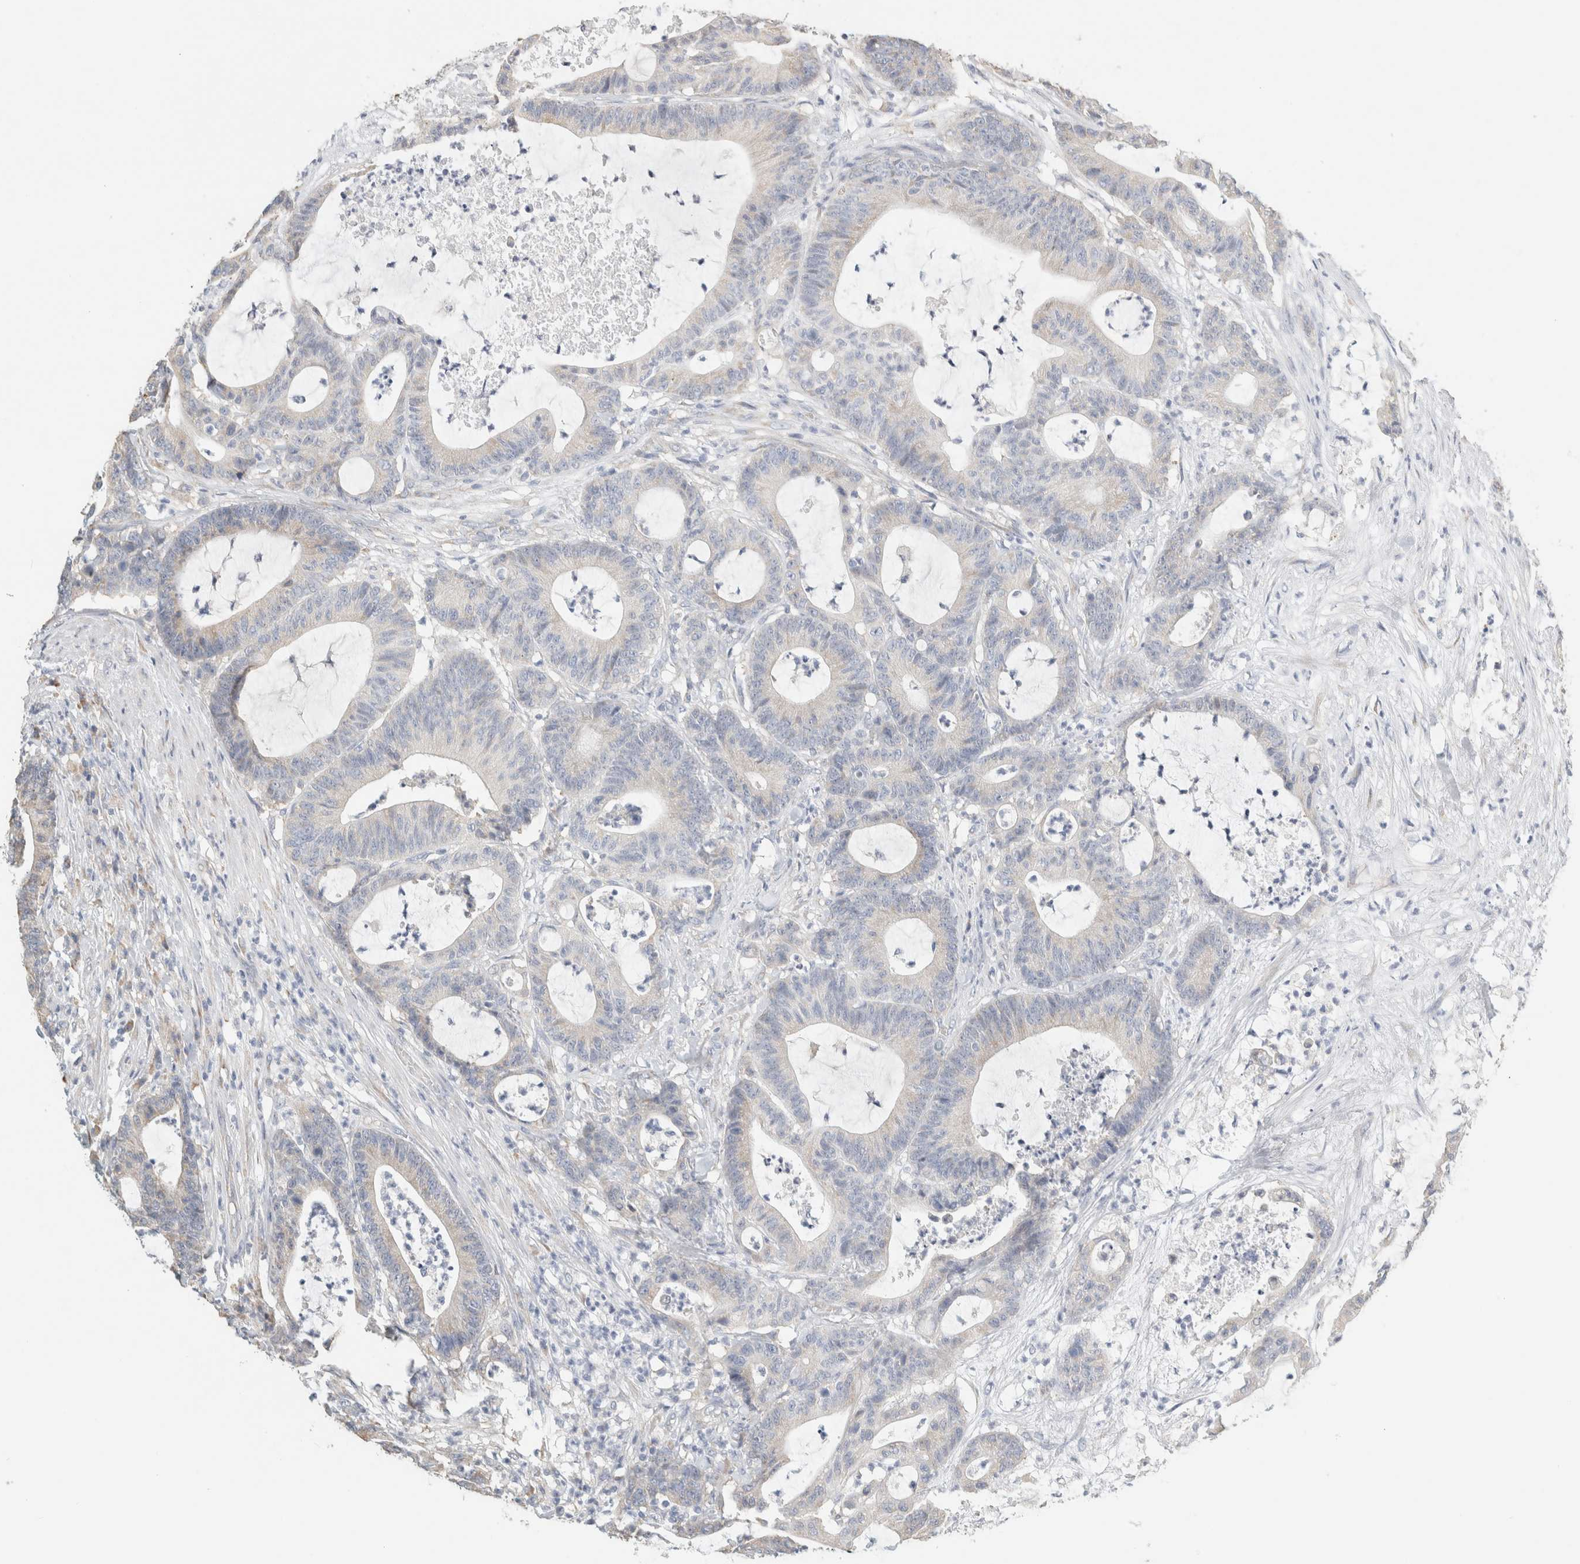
{"staining": {"intensity": "negative", "quantity": "none", "location": "none"}, "tissue": "colorectal cancer", "cell_type": "Tumor cells", "image_type": "cancer", "snomed": [{"axis": "morphology", "description": "Adenocarcinoma, NOS"}, {"axis": "topography", "description": "Colon"}], "caption": "Tumor cells show no significant protein positivity in adenocarcinoma (colorectal). Nuclei are stained in blue.", "gene": "NEFM", "patient": {"sex": "female", "age": 84}}